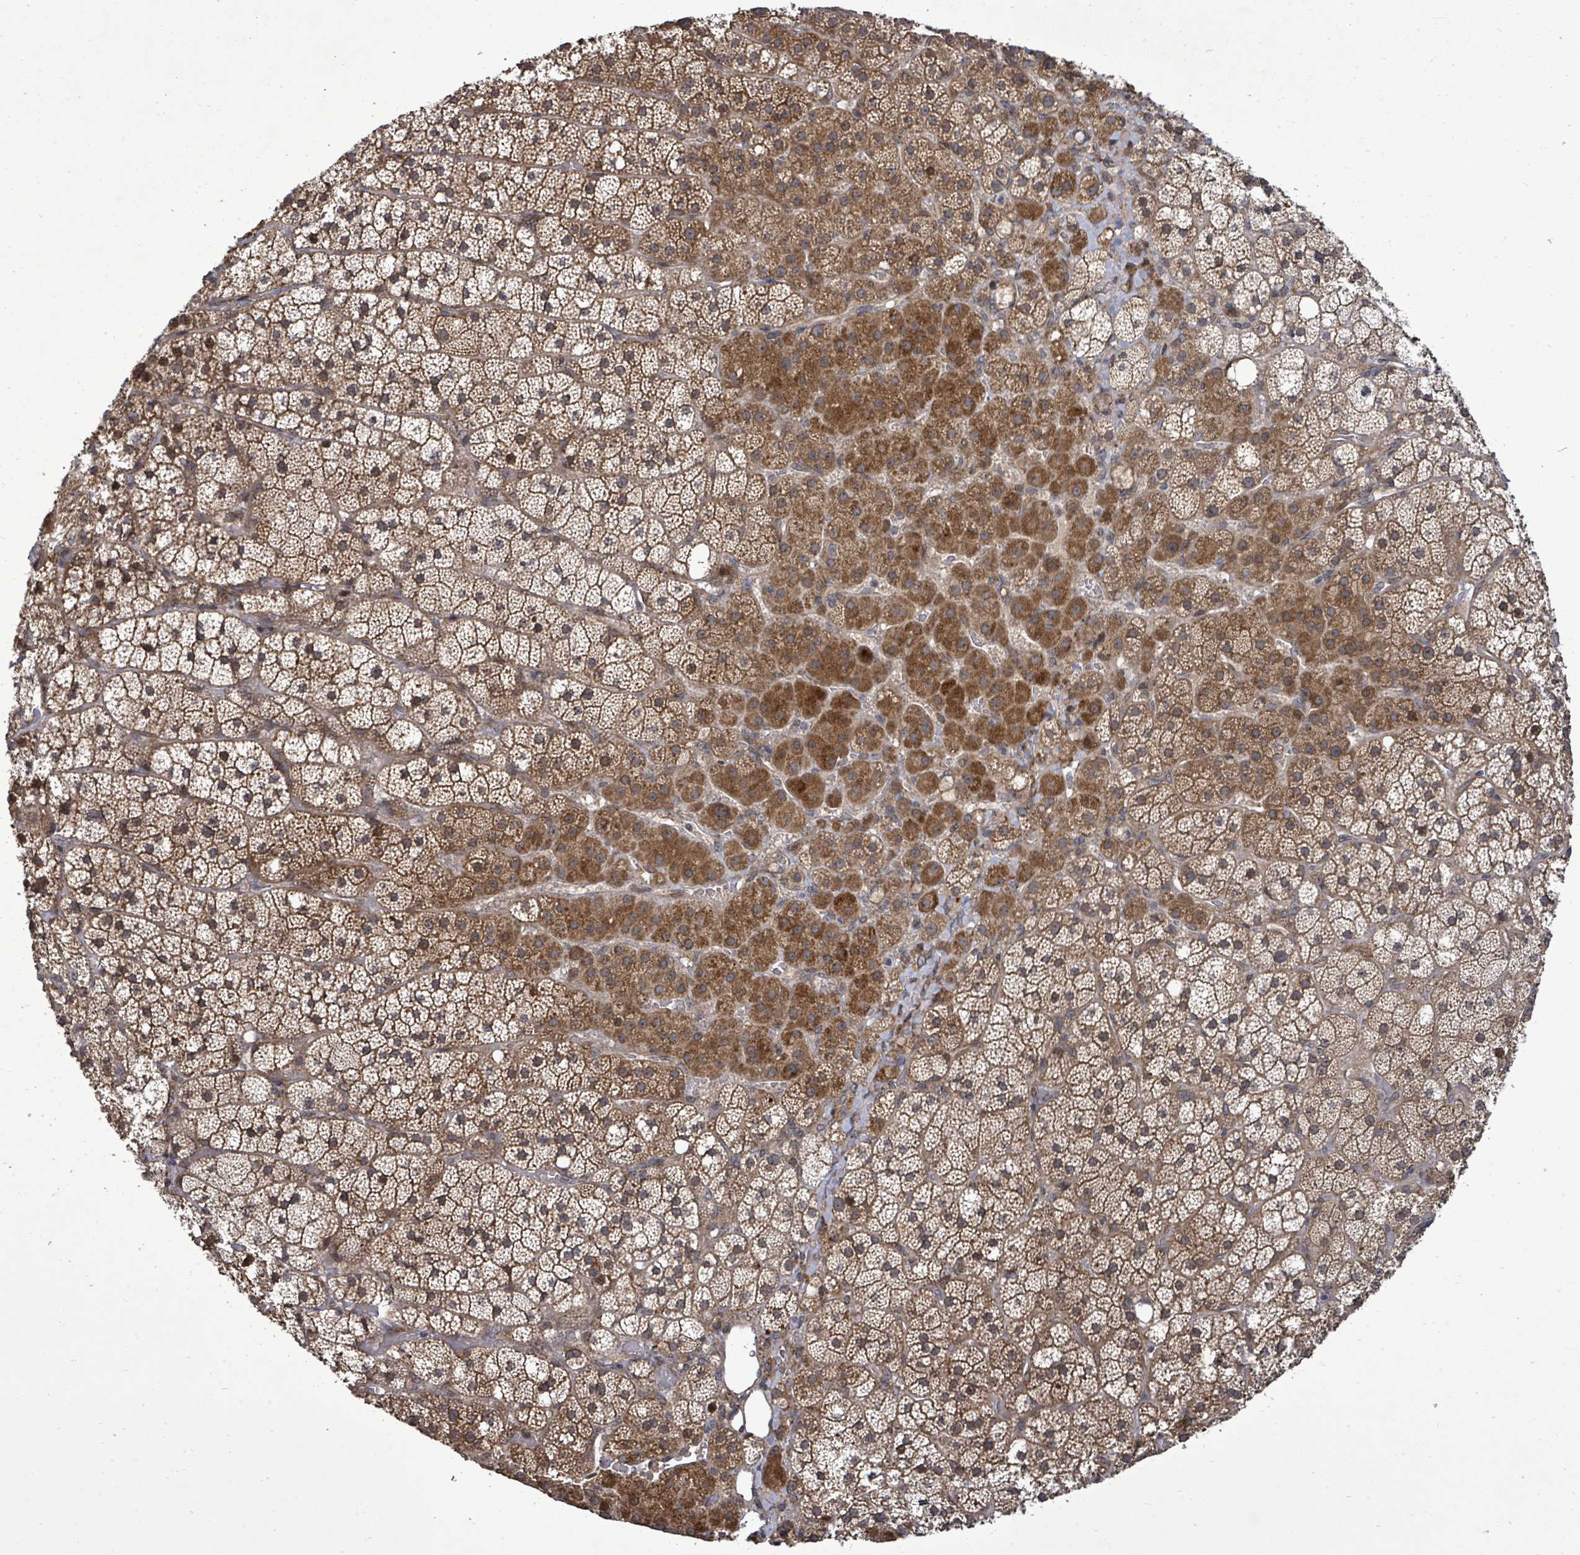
{"staining": {"intensity": "strong", "quantity": ">75%", "location": "cytoplasmic/membranous,nuclear"}, "tissue": "adrenal gland", "cell_type": "Glandular cells", "image_type": "normal", "snomed": [{"axis": "morphology", "description": "Normal tissue, NOS"}, {"axis": "topography", "description": "Adrenal gland"}], "caption": "Adrenal gland stained with DAB immunohistochemistry shows high levels of strong cytoplasmic/membranous,nuclear positivity in approximately >75% of glandular cells. Nuclei are stained in blue.", "gene": "KRTAP27", "patient": {"sex": "male", "age": 53}}